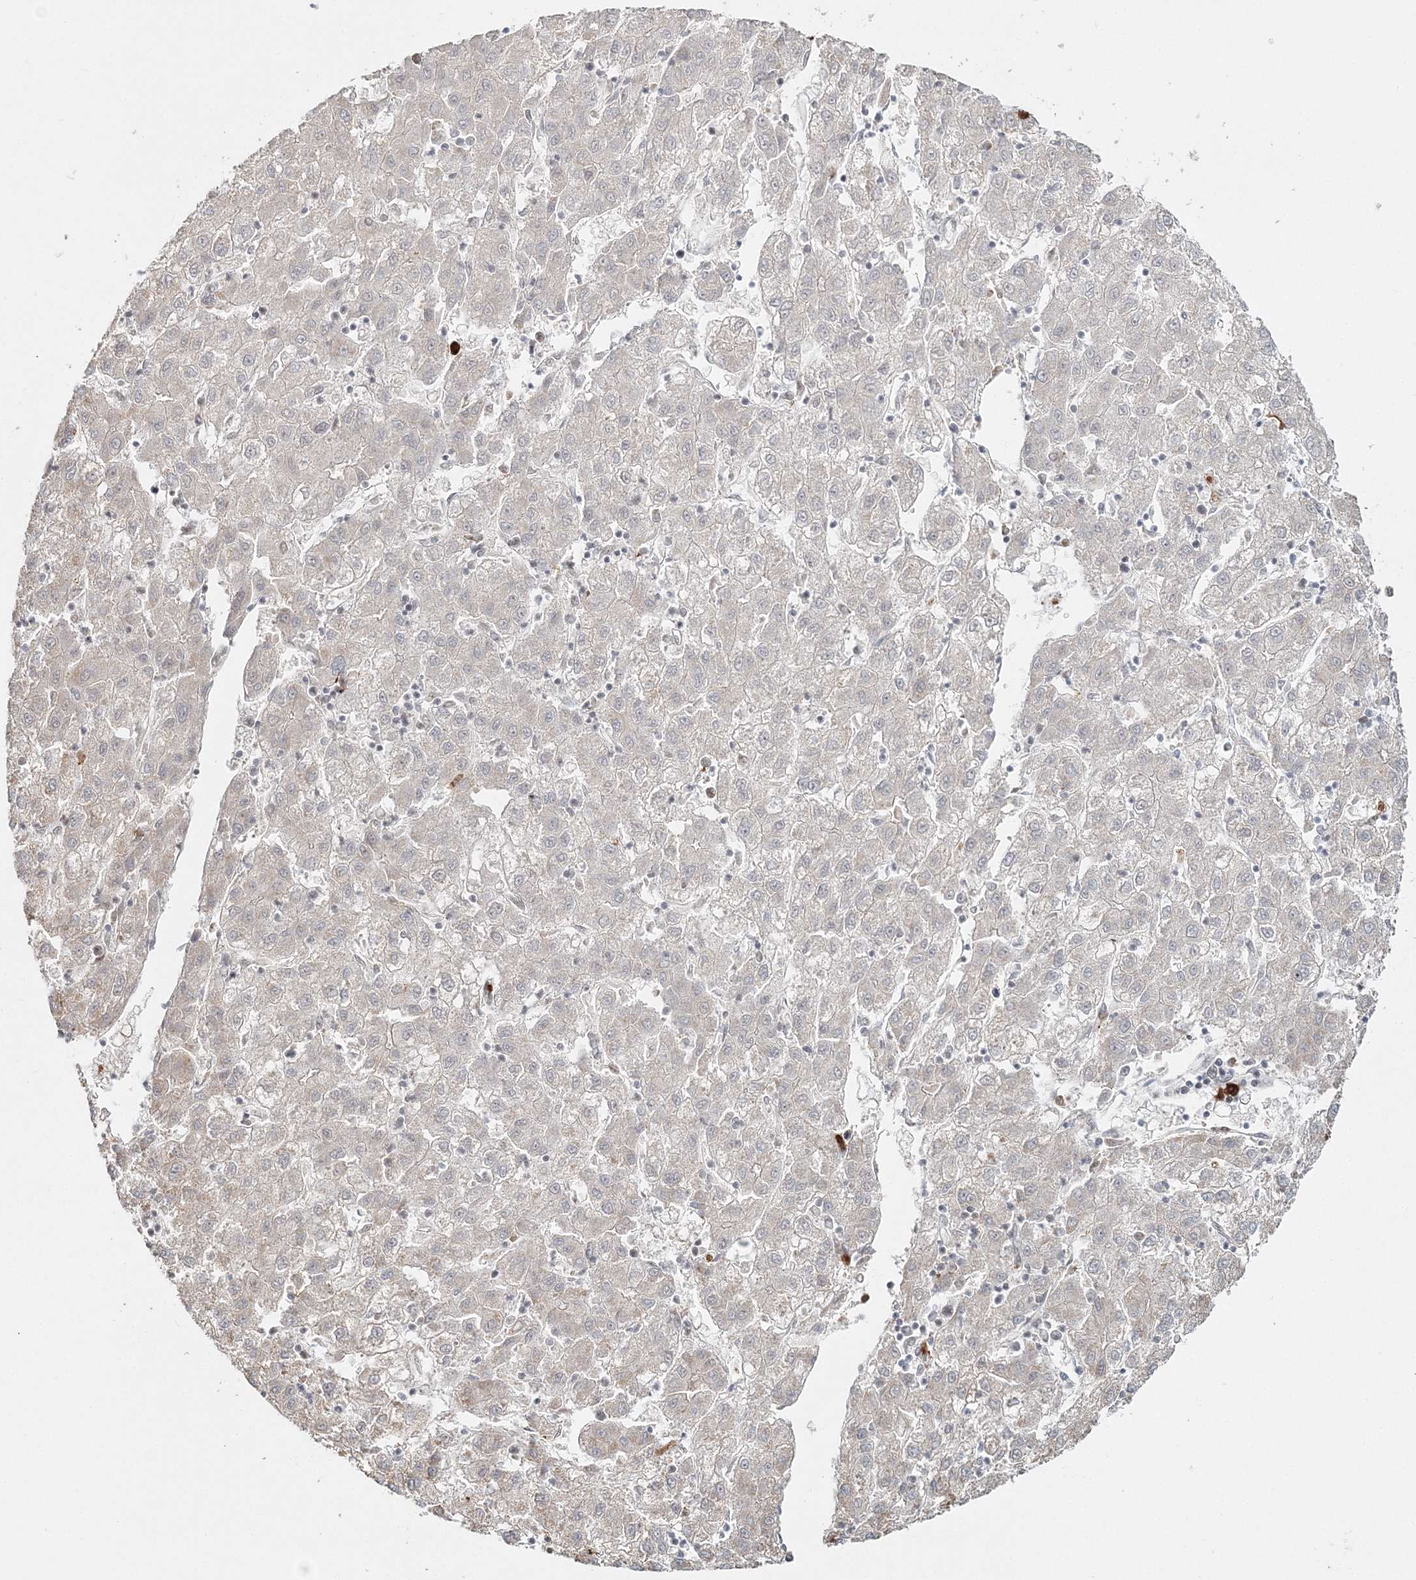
{"staining": {"intensity": "negative", "quantity": "none", "location": "none"}, "tissue": "liver cancer", "cell_type": "Tumor cells", "image_type": "cancer", "snomed": [{"axis": "morphology", "description": "Carcinoma, Hepatocellular, NOS"}, {"axis": "topography", "description": "Liver"}], "caption": "IHC of human liver hepatocellular carcinoma exhibits no staining in tumor cells.", "gene": "QRICH1", "patient": {"sex": "male", "age": 72}}